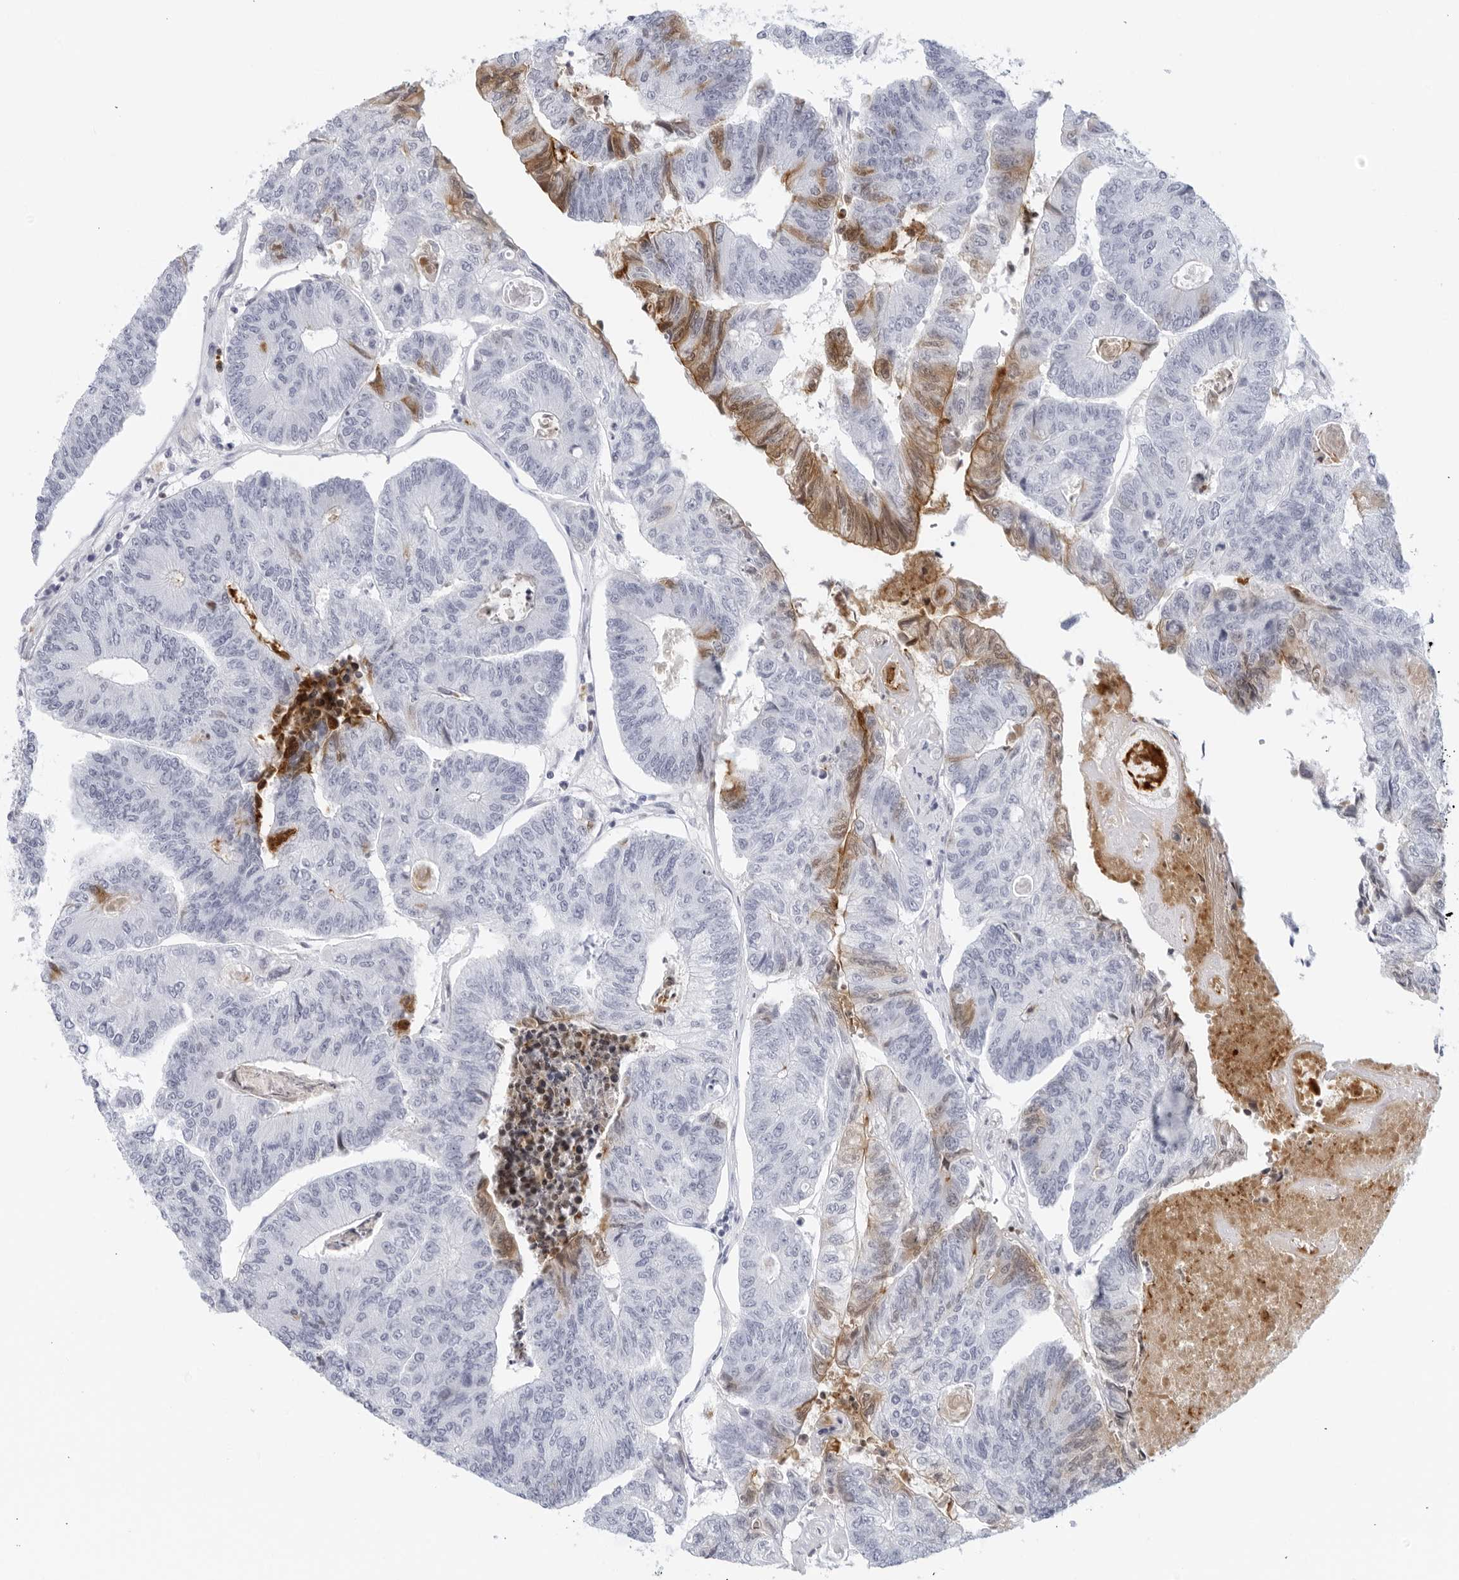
{"staining": {"intensity": "moderate", "quantity": "<25%", "location": "cytoplasmic/membranous,nuclear"}, "tissue": "colorectal cancer", "cell_type": "Tumor cells", "image_type": "cancer", "snomed": [{"axis": "morphology", "description": "Adenocarcinoma, NOS"}, {"axis": "topography", "description": "Colon"}], "caption": "A brown stain labels moderate cytoplasmic/membranous and nuclear expression of a protein in human adenocarcinoma (colorectal) tumor cells. (DAB IHC, brown staining for protein, blue staining for nuclei).", "gene": "FGG", "patient": {"sex": "female", "age": 67}}